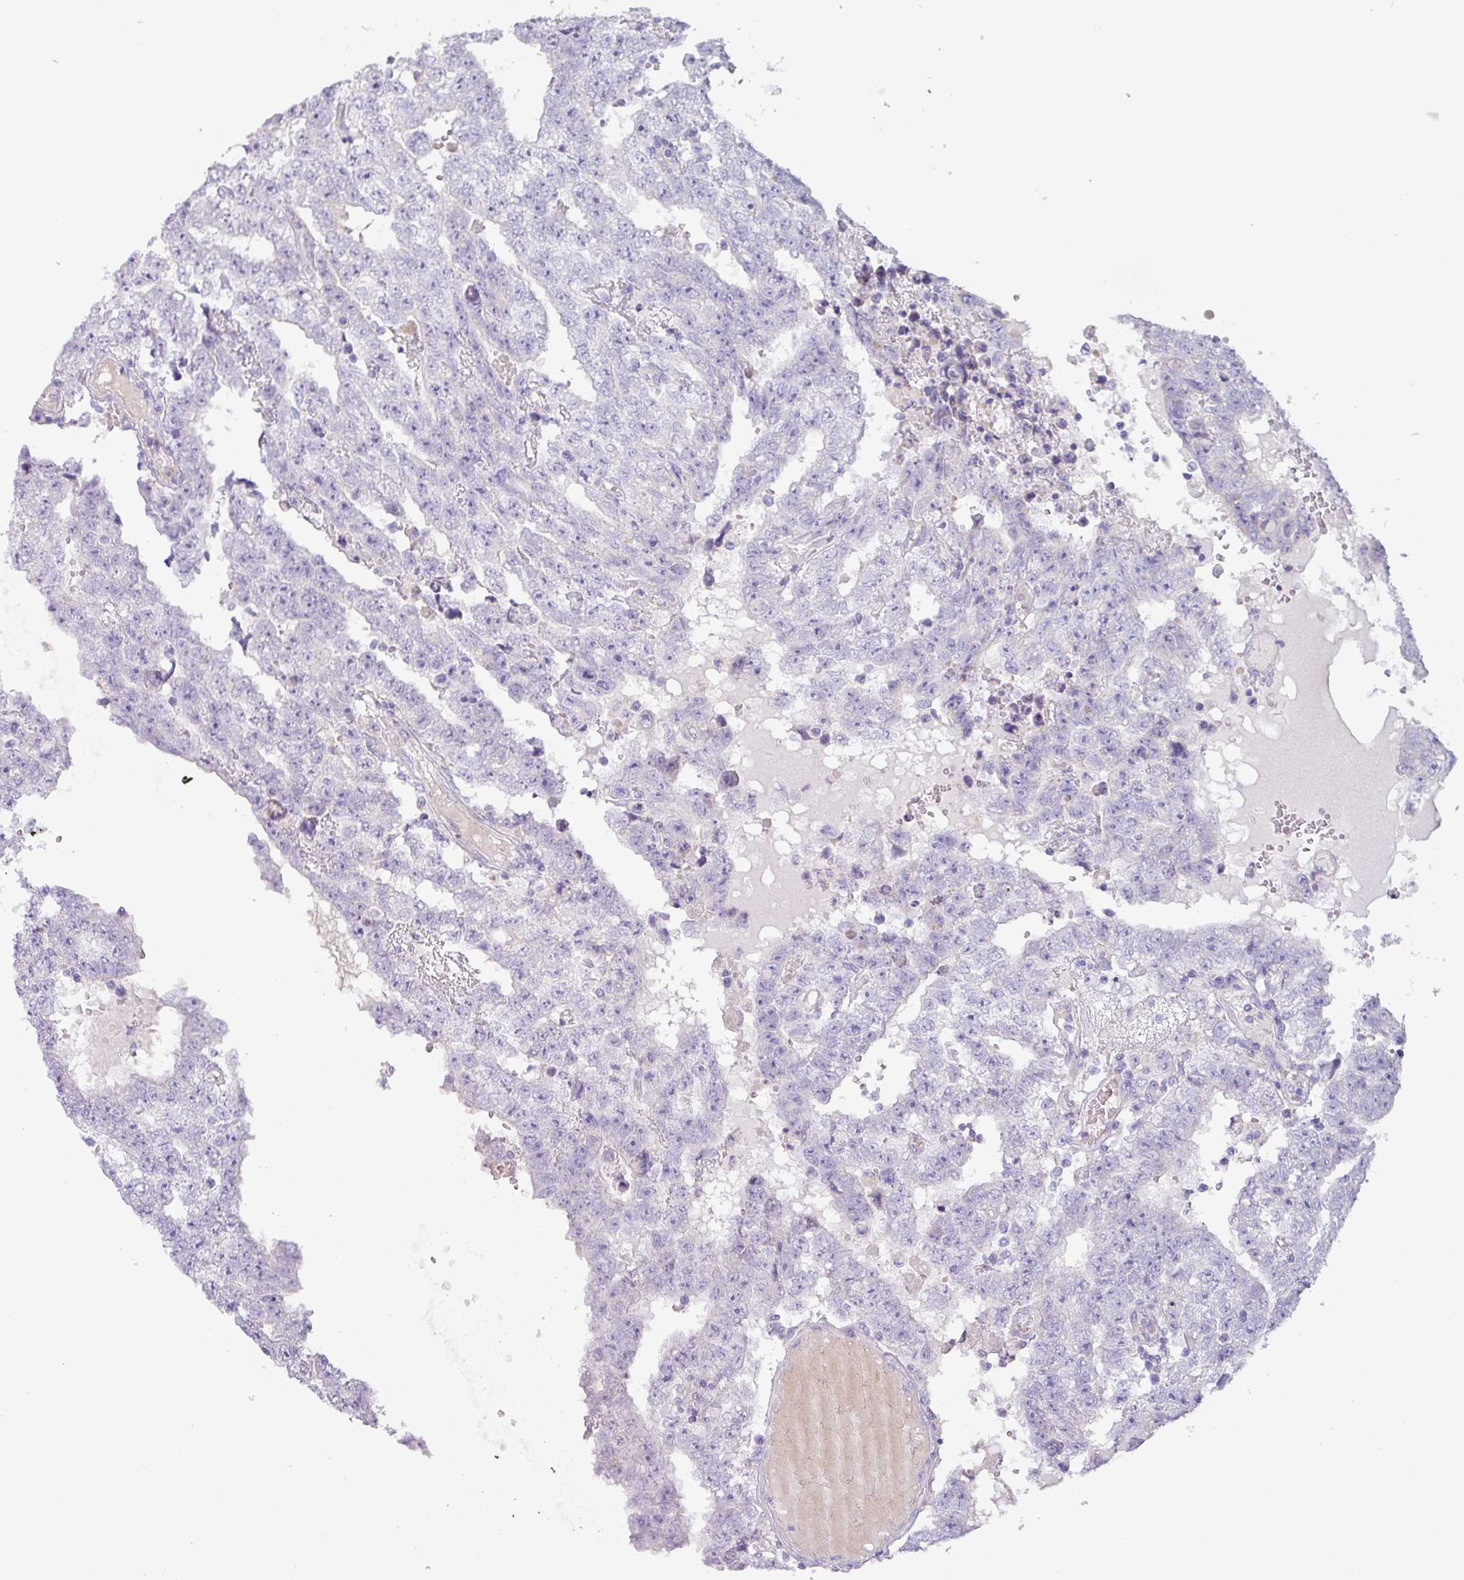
{"staining": {"intensity": "negative", "quantity": "none", "location": "none"}, "tissue": "testis cancer", "cell_type": "Tumor cells", "image_type": "cancer", "snomed": [{"axis": "morphology", "description": "Carcinoma, Embryonal, NOS"}, {"axis": "topography", "description": "Testis"}], "caption": "Testis cancer stained for a protein using immunohistochemistry (IHC) shows no positivity tumor cells.", "gene": "RGS16", "patient": {"sex": "male", "age": 25}}